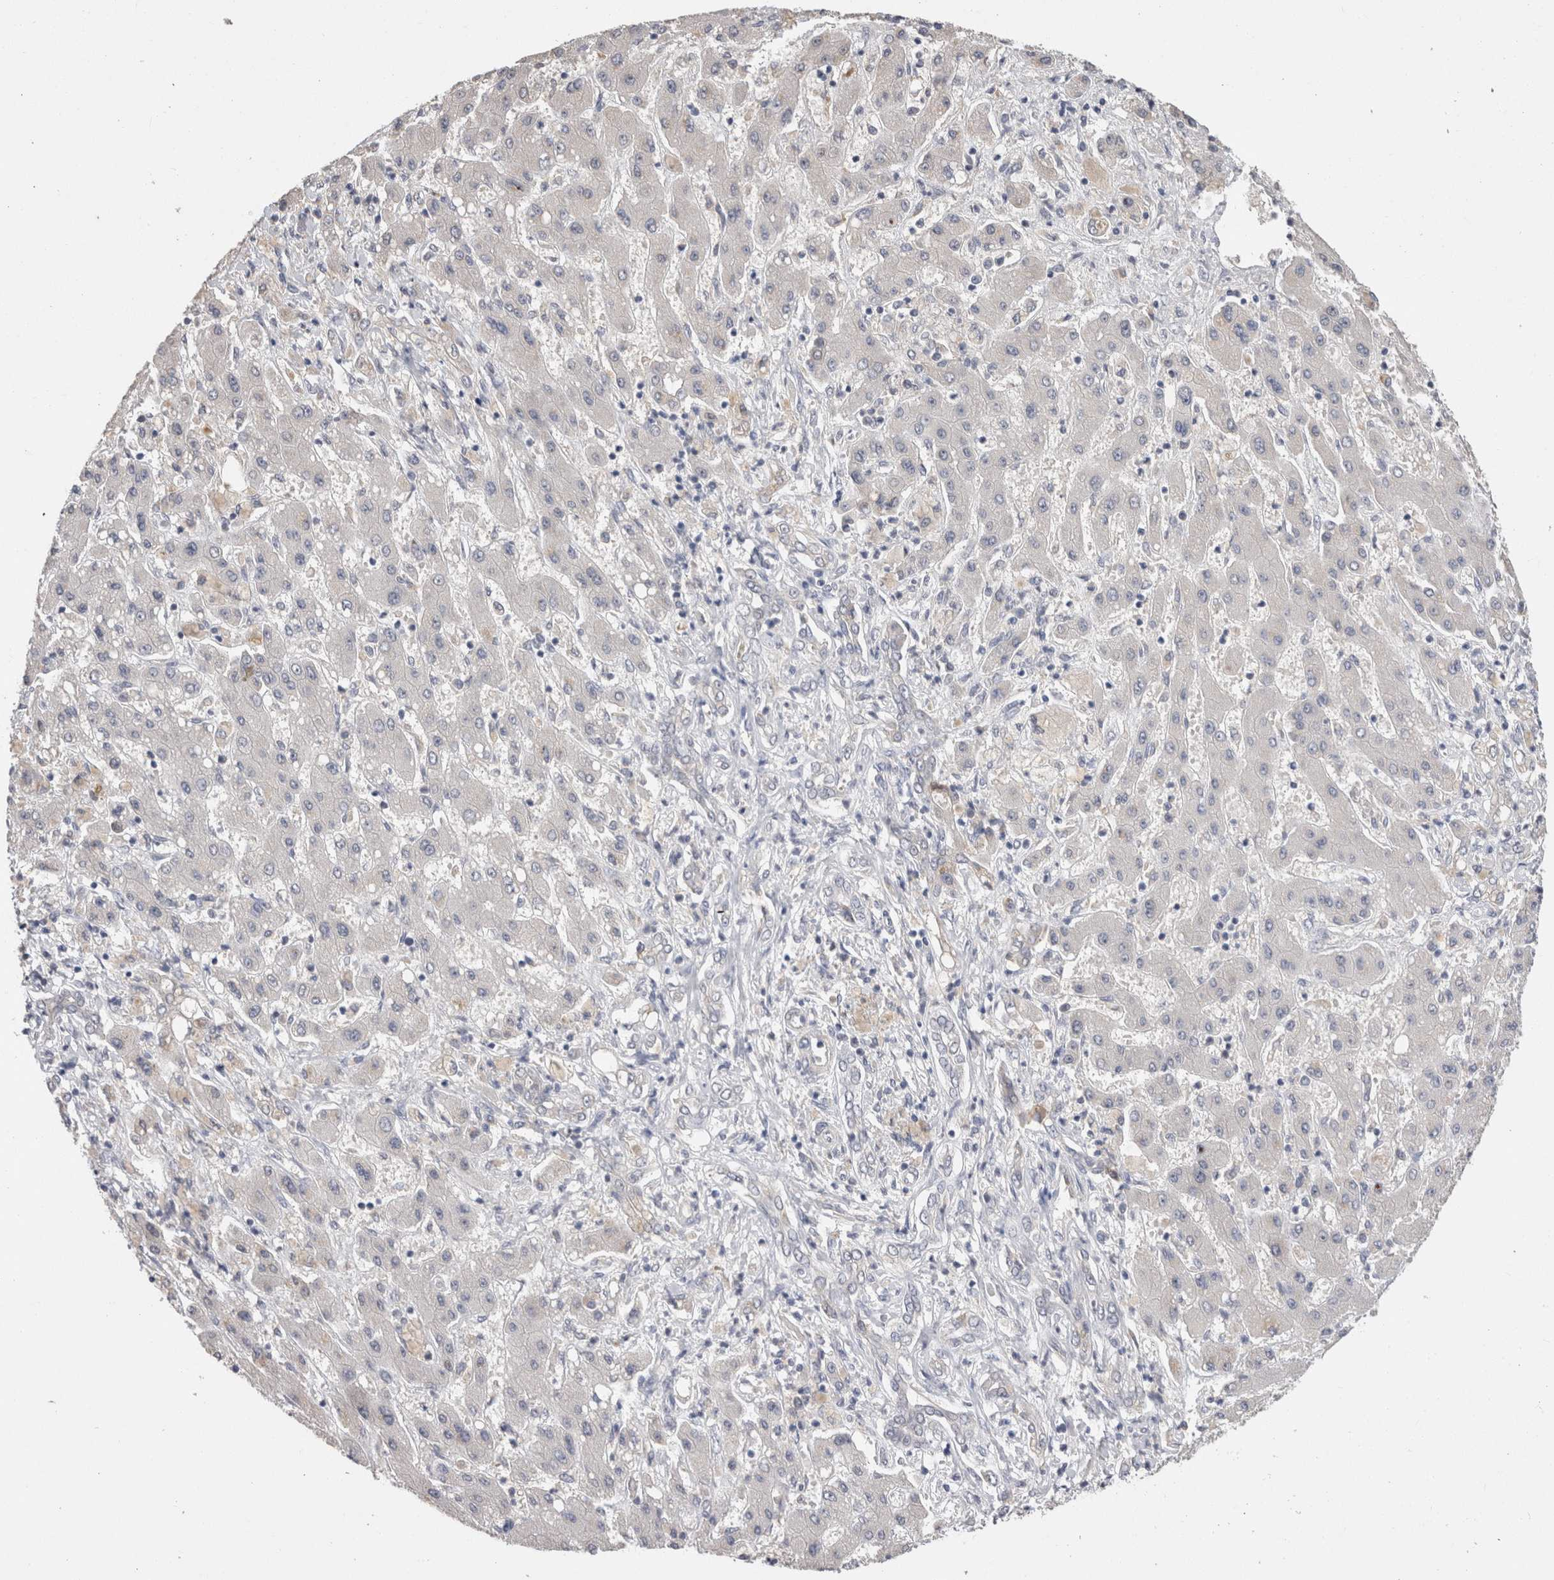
{"staining": {"intensity": "negative", "quantity": "none", "location": "none"}, "tissue": "liver cancer", "cell_type": "Tumor cells", "image_type": "cancer", "snomed": [{"axis": "morphology", "description": "Cholangiocarcinoma"}, {"axis": "topography", "description": "Liver"}], "caption": "DAB (3,3'-diaminobenzidine) immunohistochemical staining of human cholangiocarcinoma (liver) demonstrates no significant staining in tumor cells.", "gene": "CRYBG1", "patient": {"sex": "male", "age": 50}}